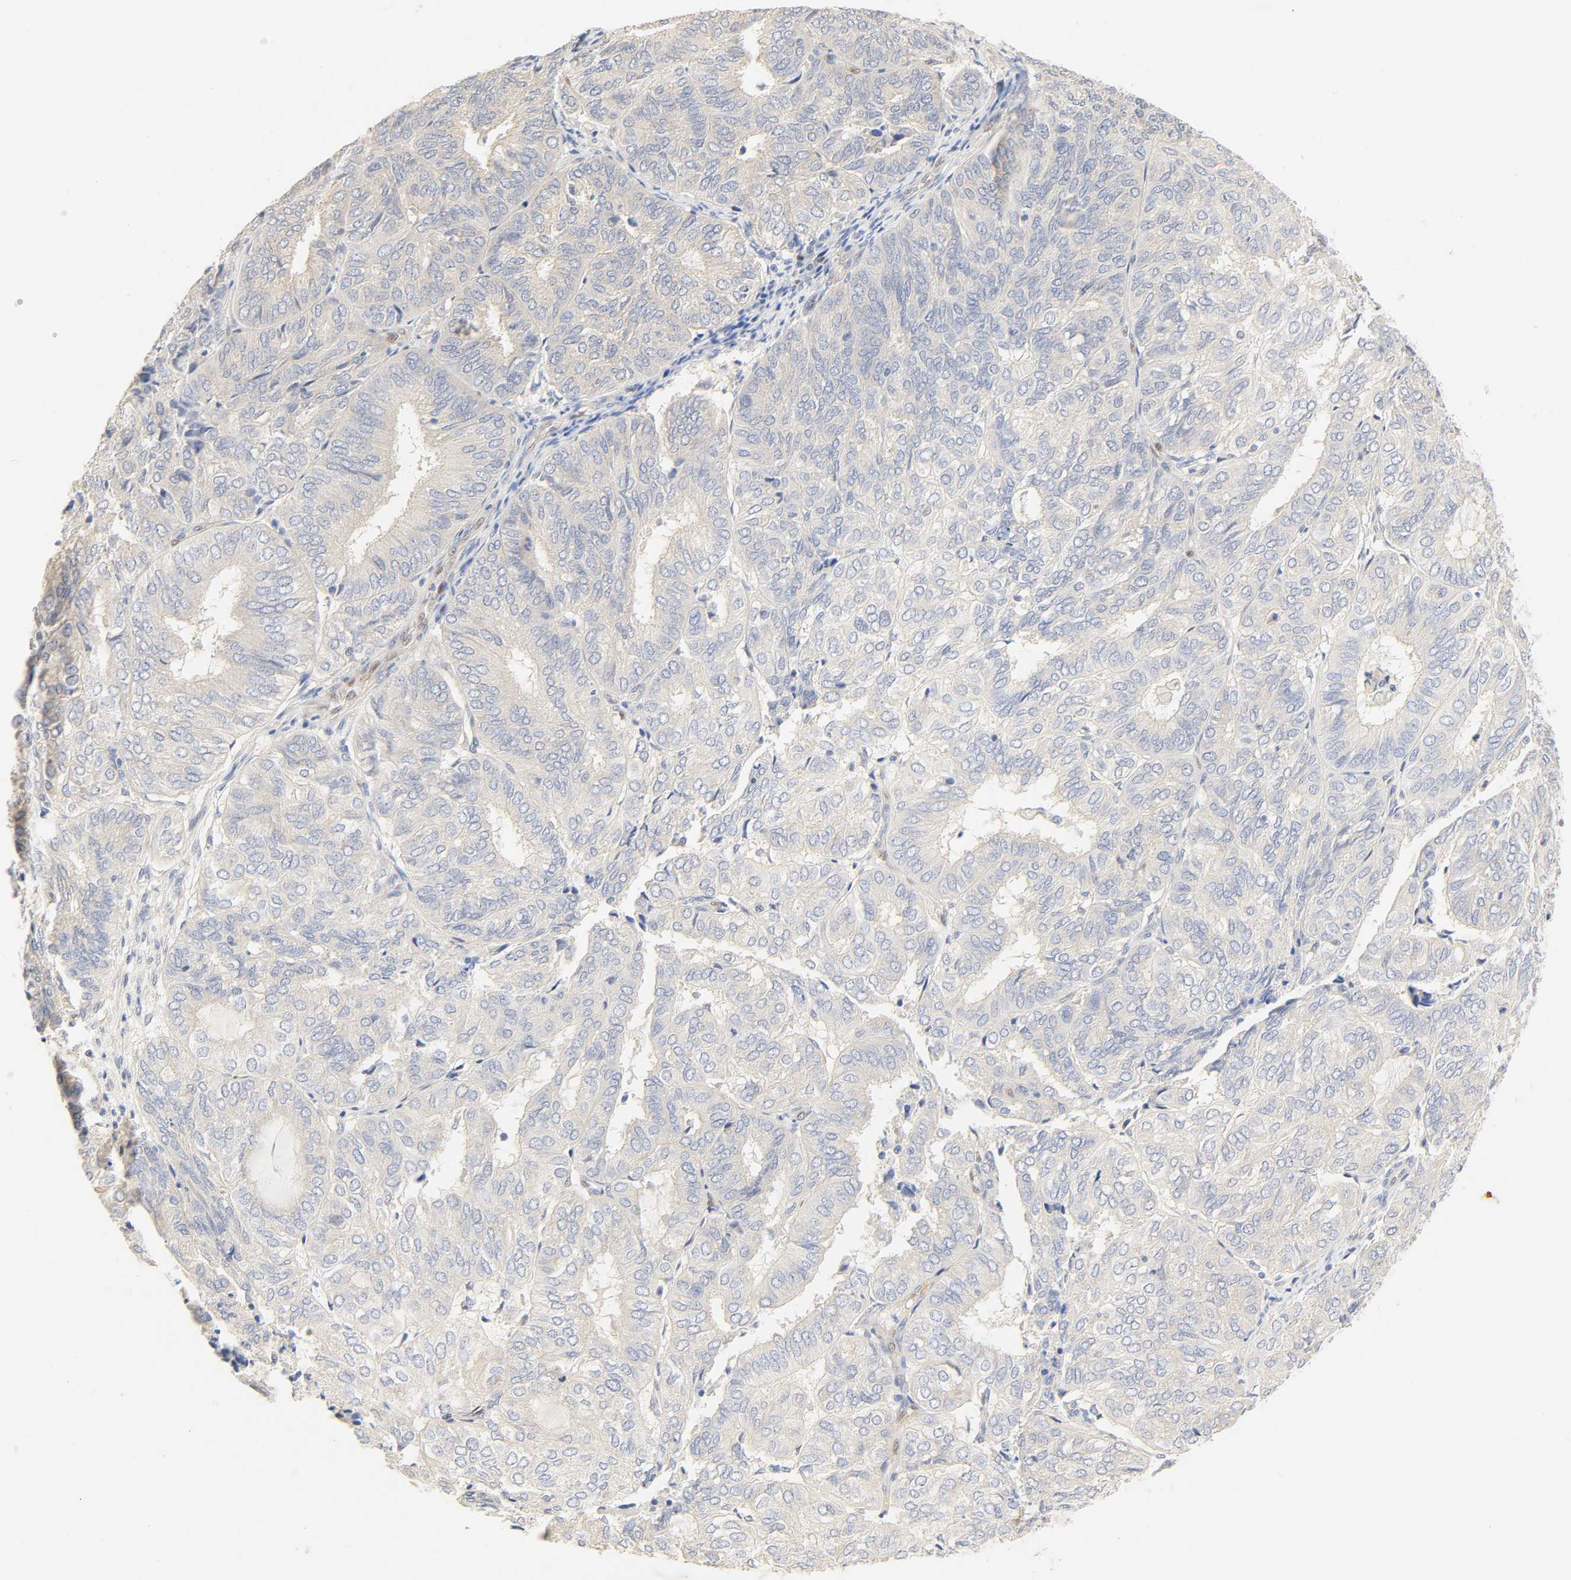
{"staining": {"intensity": "negative", "quantity": "none", "location": "none"}, "tissue": "endometrial cancer", "cell_type": "Tumor cells", "image_type": "cancer", "snomed": [{"axis": "morphology", "description": "Adenocarcinoma, NOS"}, {"axis": "topography", "description": "Uterus"}], "caption": "This is a micrograph of immunohistochemistry staining of adenocarcinoma (endometrial), which shows no positivity in tumor cells.", "gene": "BORCS8-MEF2B", "patient": {"sex": "female", "age": 60}}